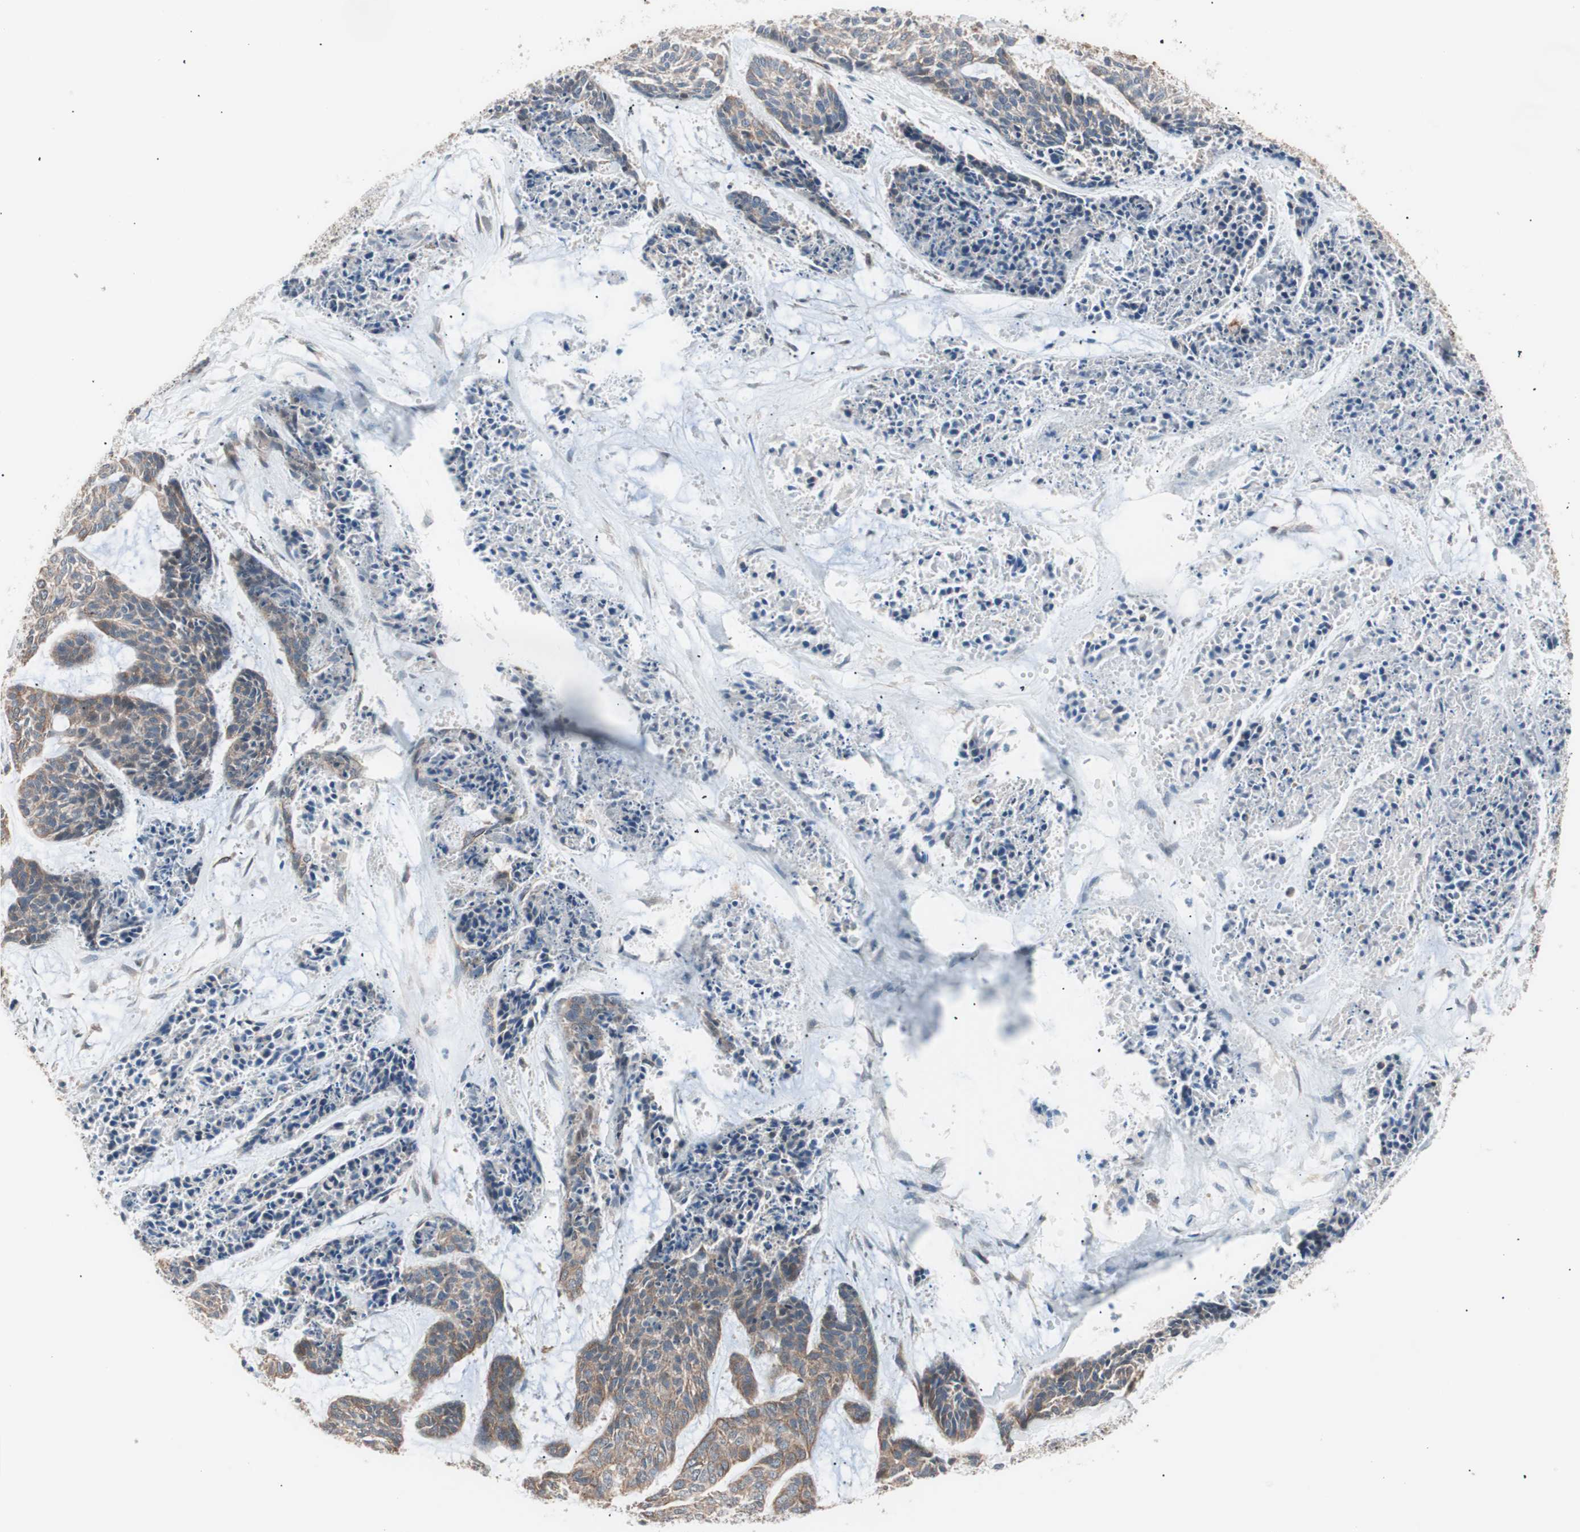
{"staining": {"intensity": "weak", "quantity": "25%-75%", "location": "cytoplasmic/membranous"}, "tissue": "skin cancer", "cell_type": "Tumor cells", "image_type": "cancer", "snomed": [{"axis": "morphology", "description": "Basal cell carcinoma"}, {"axis": "topography", "description": "Skin"}], "caption": "Protein staining by IHC exhibits weak cytoplasmic/membranous positivity in about 25%-75% of tumor cells in skin cancer. The staining was performed using DAB (3,3'-diaminobenzidine), with brown indicating positive protein expression. Nuclei are stained blue with hematoxylin.", "gene": "SMG1", "patient": {"sex": "female", "age": 64}}